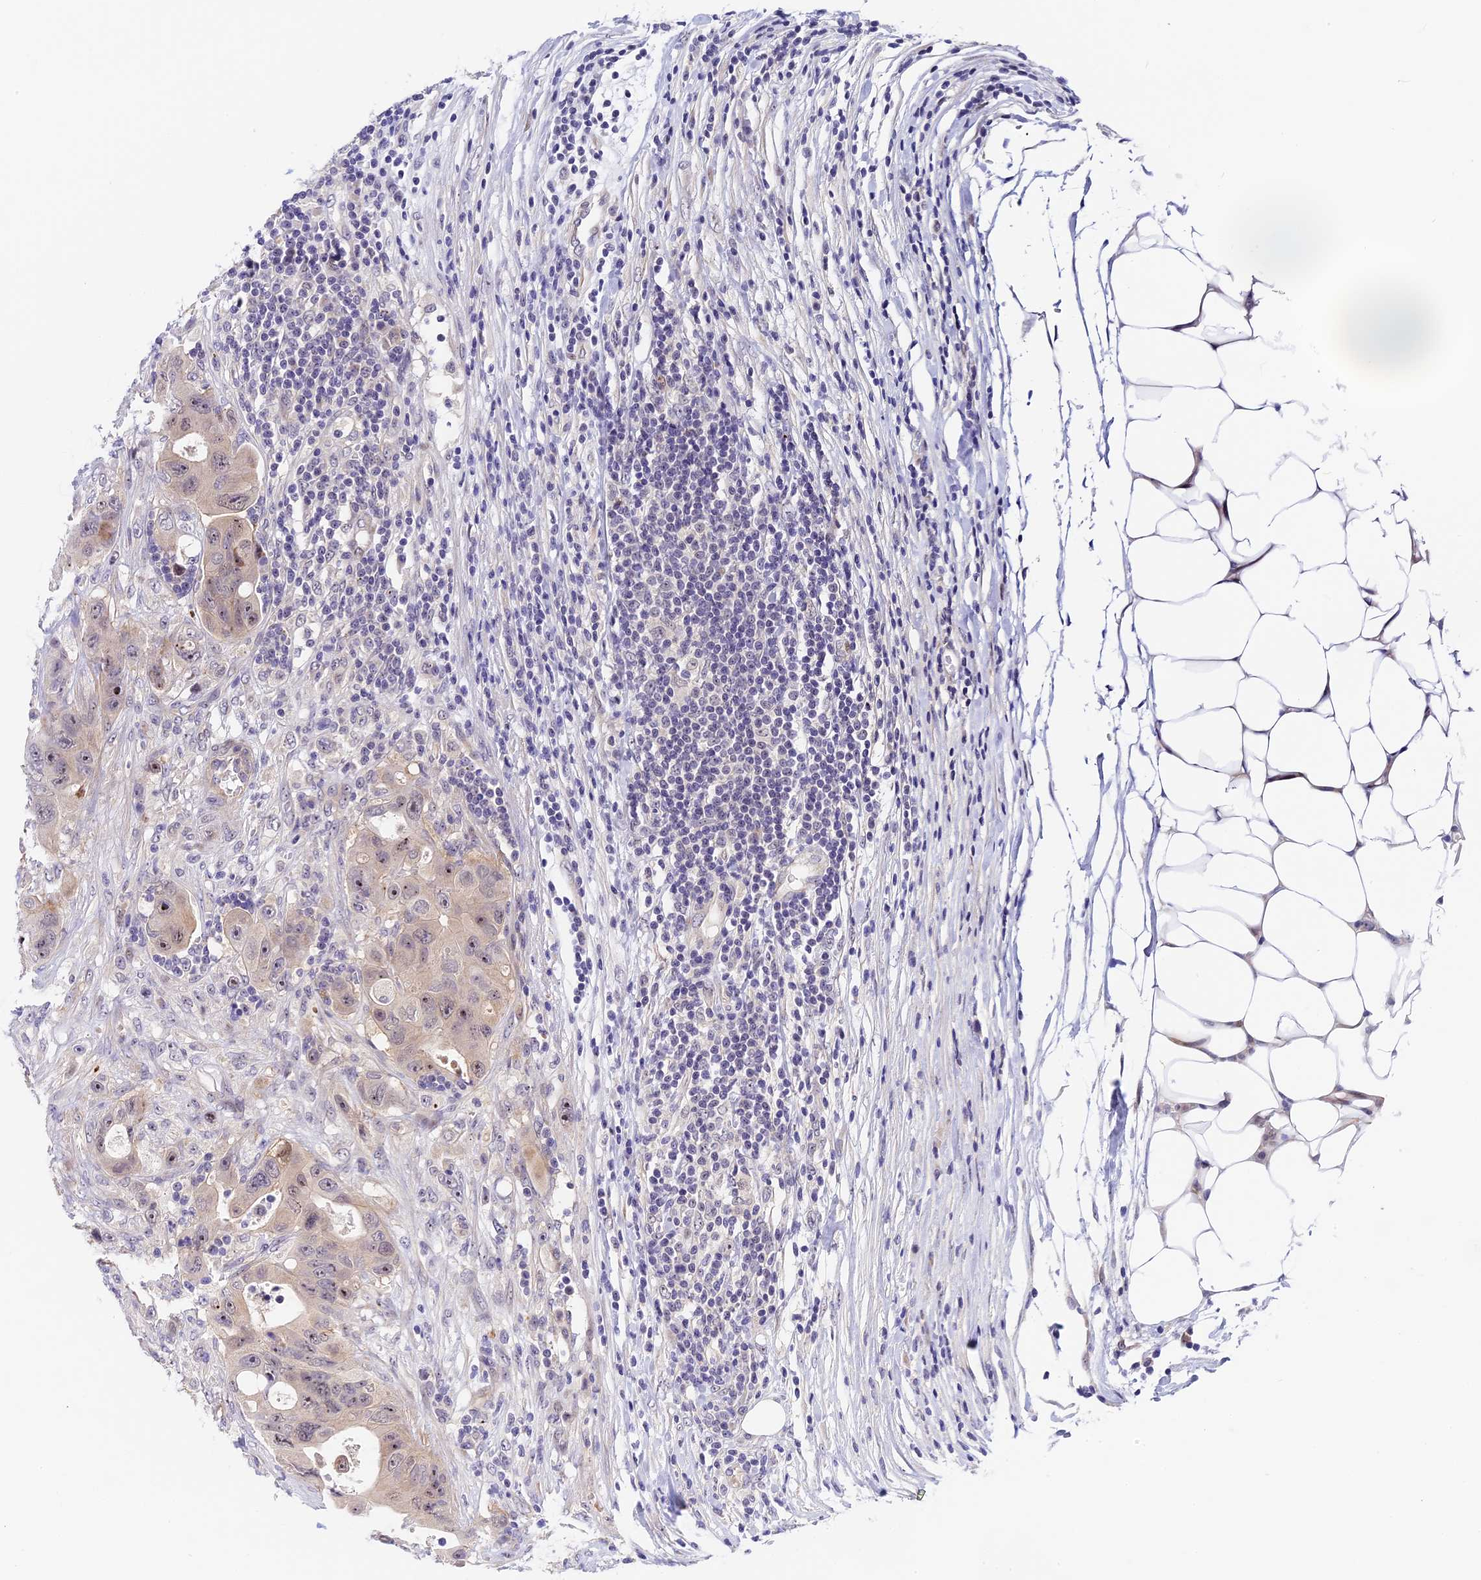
{"staining": {"intensity": "moderate", "quantity": "<25%", "location": "nuclear"}, "tissue": "colorectal cancer", "cell_type": "Tumor cells", "image_type": "cancer", "snomed": [{"axis": "morphology", "description": "Adenocarcinoma, NOS"}, {"axis": "topography", "description": "Colon"}], "caption": "Immunohistochemical staining of human colorectal cancer (adenocarcinoma) reveals low levels of moderate nuclear staining in approximately <25% of tumor cells. (brown staining indicates protein expression, while blue staining denotes nuclei).", "gene": "MIDN", "patient": {"sex": "female", "age": 46}}